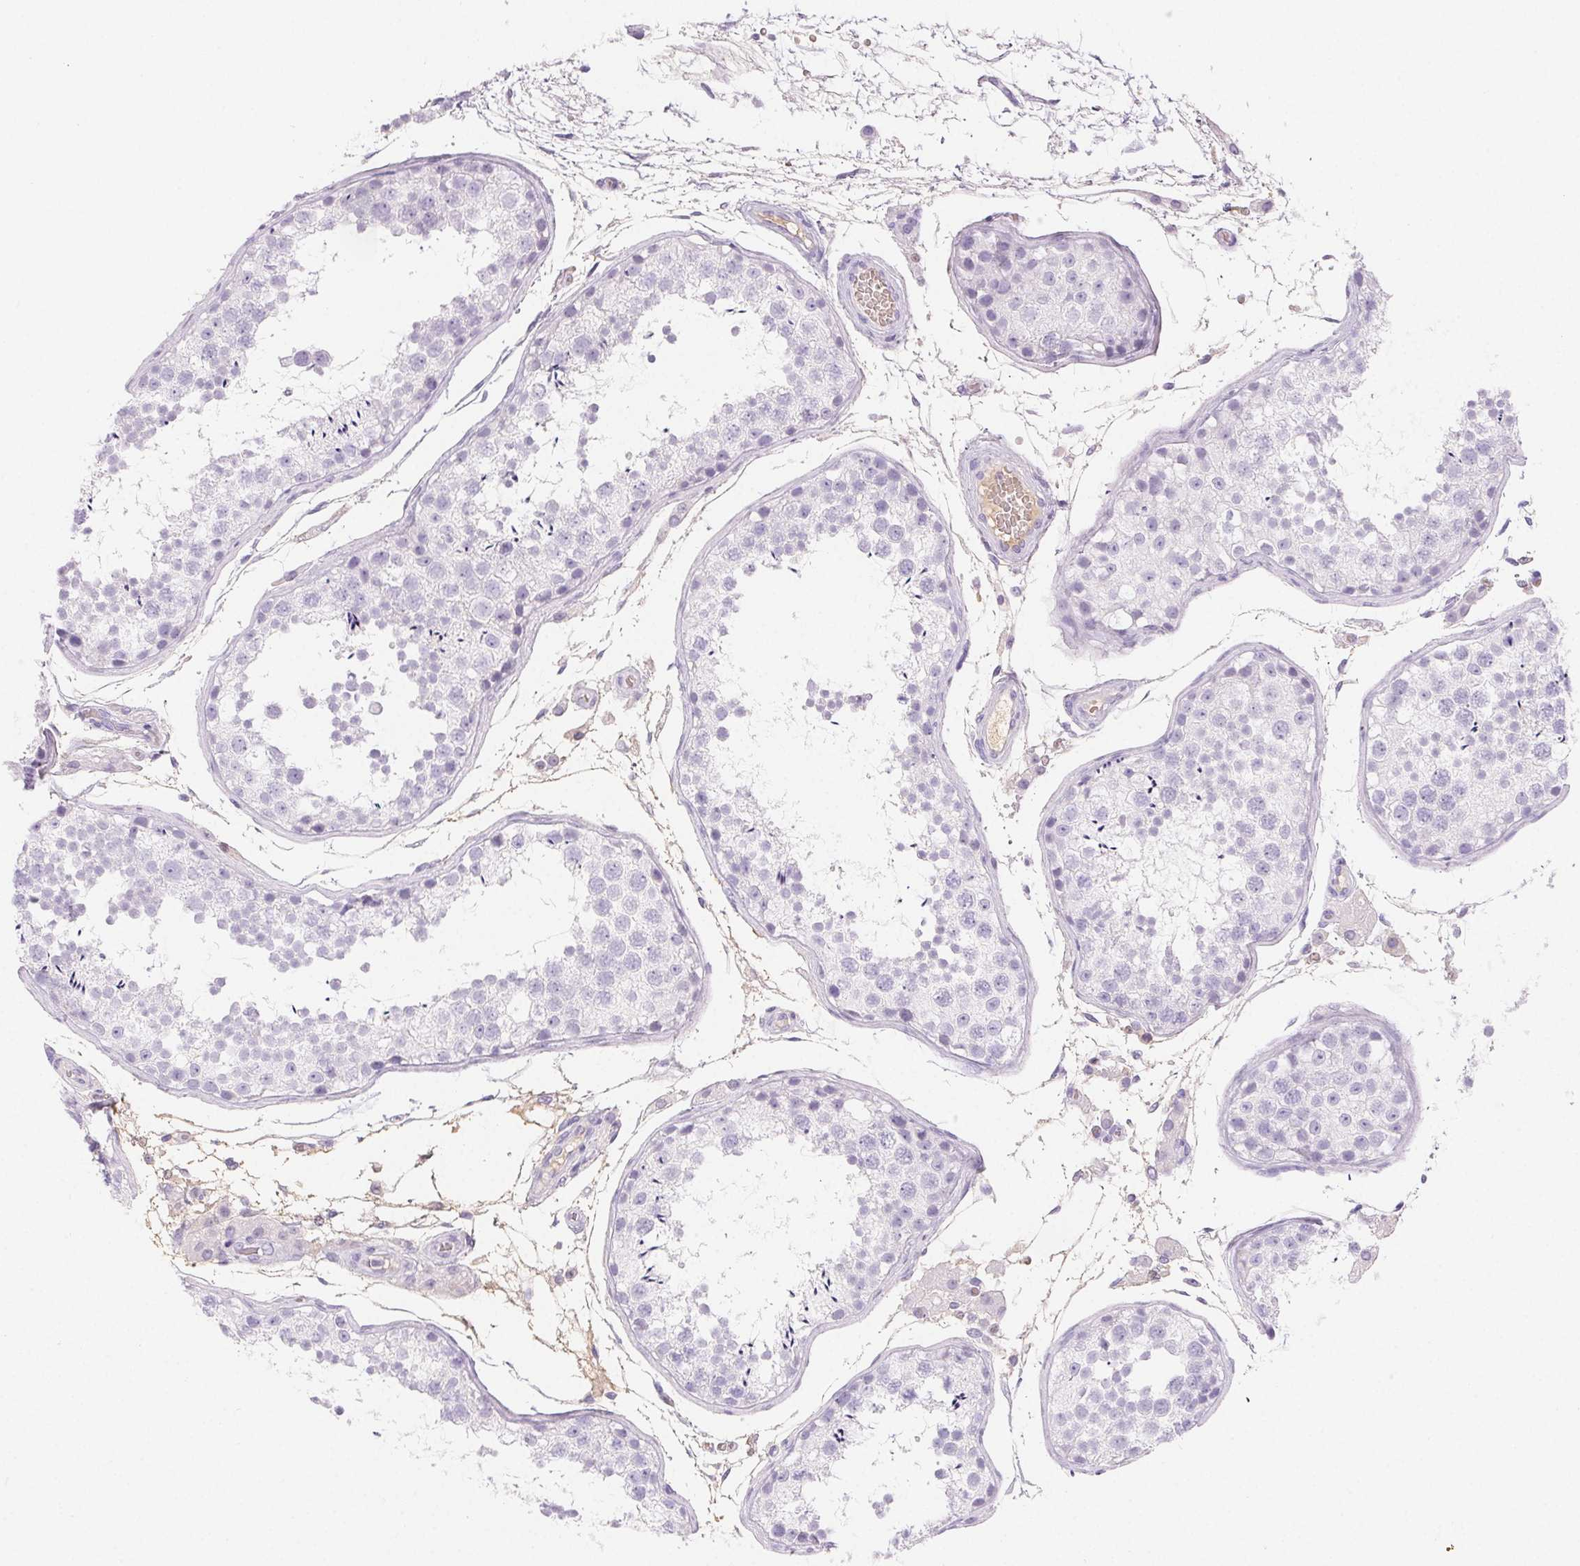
{"staining": {"intensity": "negative", "quantity": "none", "location": "none"}, "tissue": "testis", "cell_type": "Cells in seminiferous ducts", "image_type": "normal", "snomed": [{"axis": "morphology", "description": "Normal tissue, NOS"}, {"axis": "topography", "description": "Testis"}], "caption": "Immunohistochemical staining of normal human testis exhibits no significant staining in cells in seminiferous ducts.", "gene": "PADI4", "patient": {"sex": "male", "age": 29}}